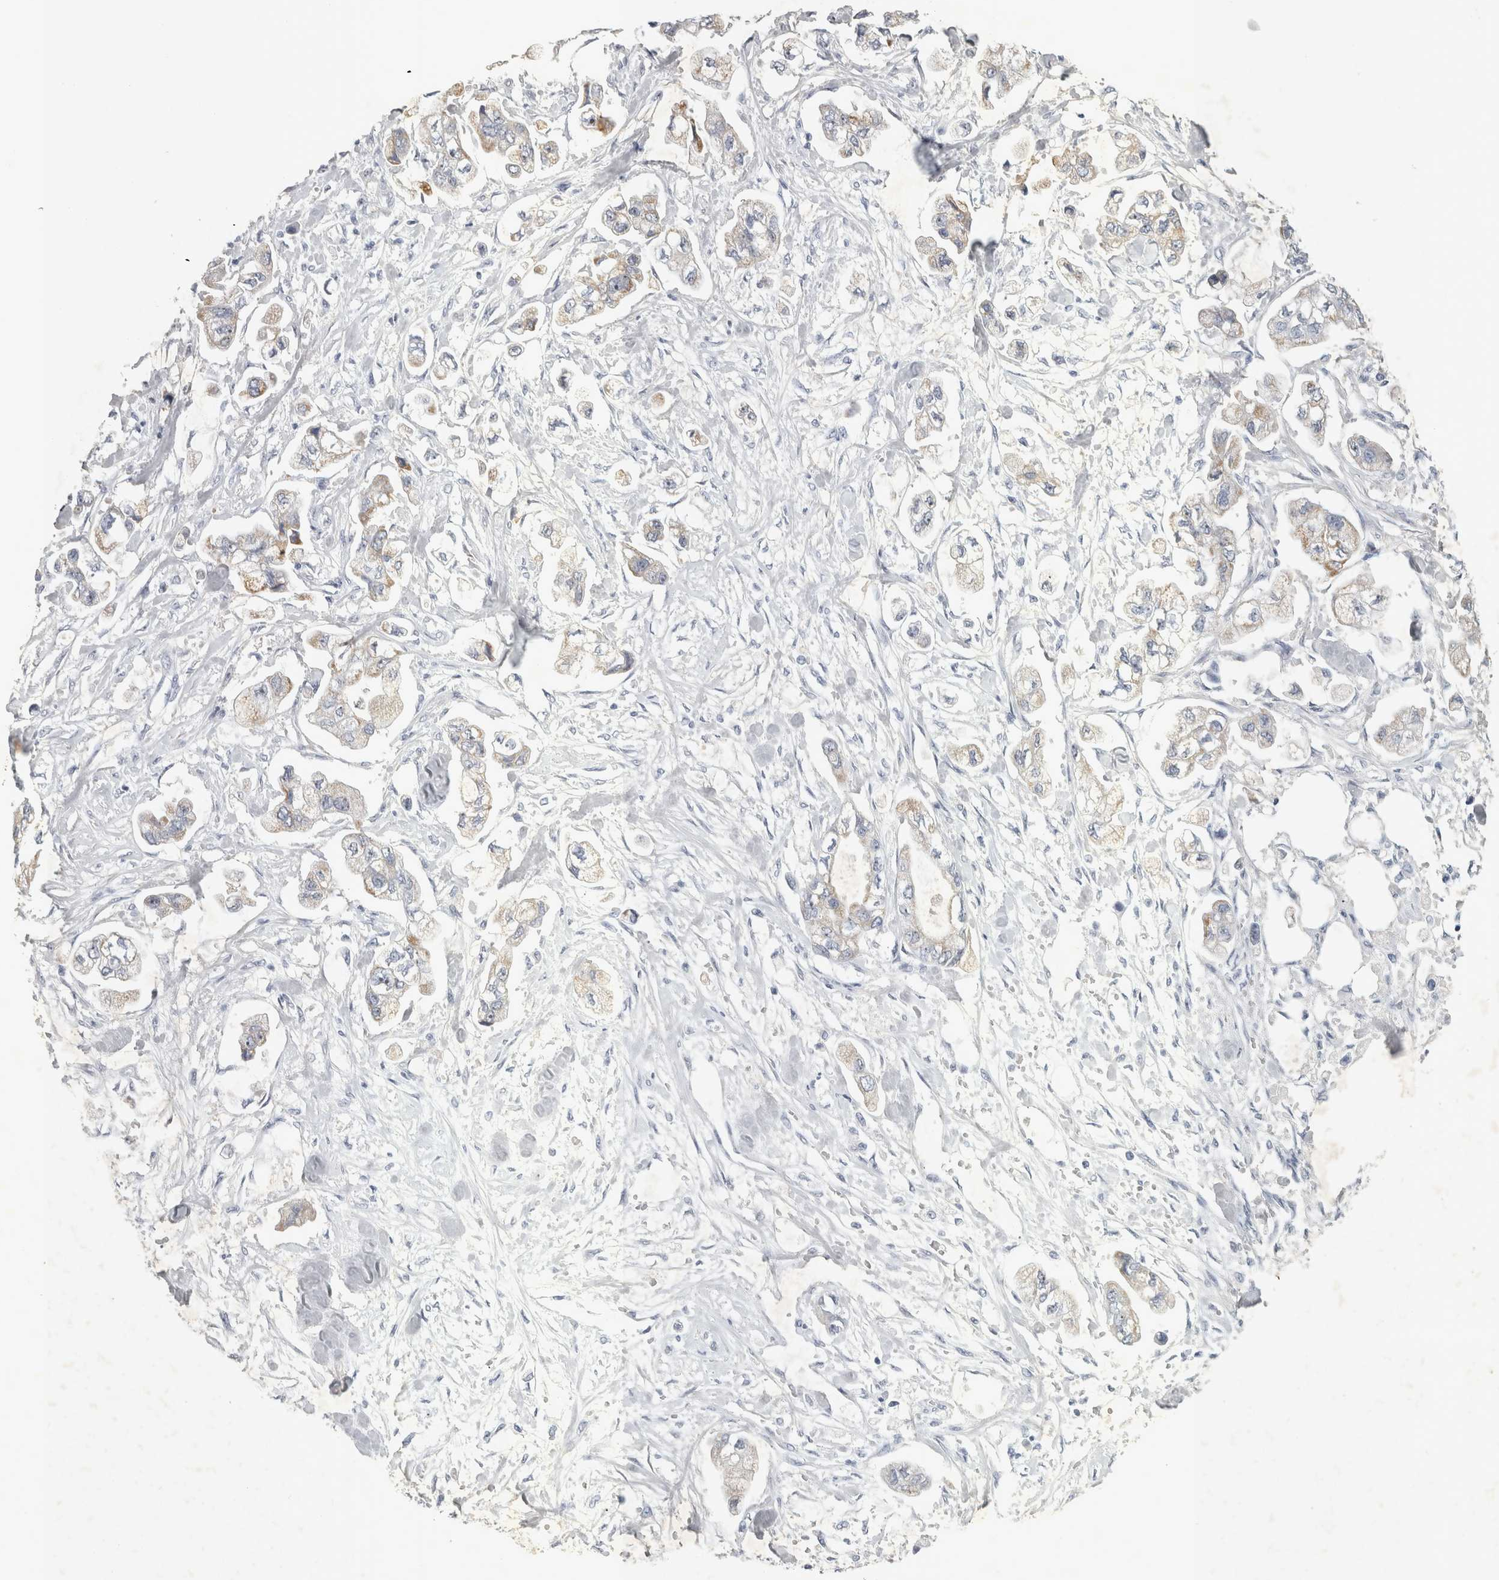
{"staining": {"intensity": "moderate", "quantity": "25%-75%", "location": "cytoplasmic/membranous"}, "tissue": "stomach cancer", "cell_type": "Tumor cells", "image_type": "cancer", "snomed": [{"axis": "morphology", "description": "Normal tissue, NOS"}, {"axis": "morphology", "description": "Adenocarcinoma, NOS"}, {"axis": "topography", "description": "Stomach"}], "caption": "IHC micrograph of neoplastic tissue: human adenocarcinoma (stomach) stained using immunohistochemistry displays medium levels of moderate protein expression localized specifically in the cytoplasmic/membranous of tumor cells, appearing as a cytoplasmic/membranous brown color.", "gene": "FXYD7", "patient": {"sex": "male", "age": 62}}